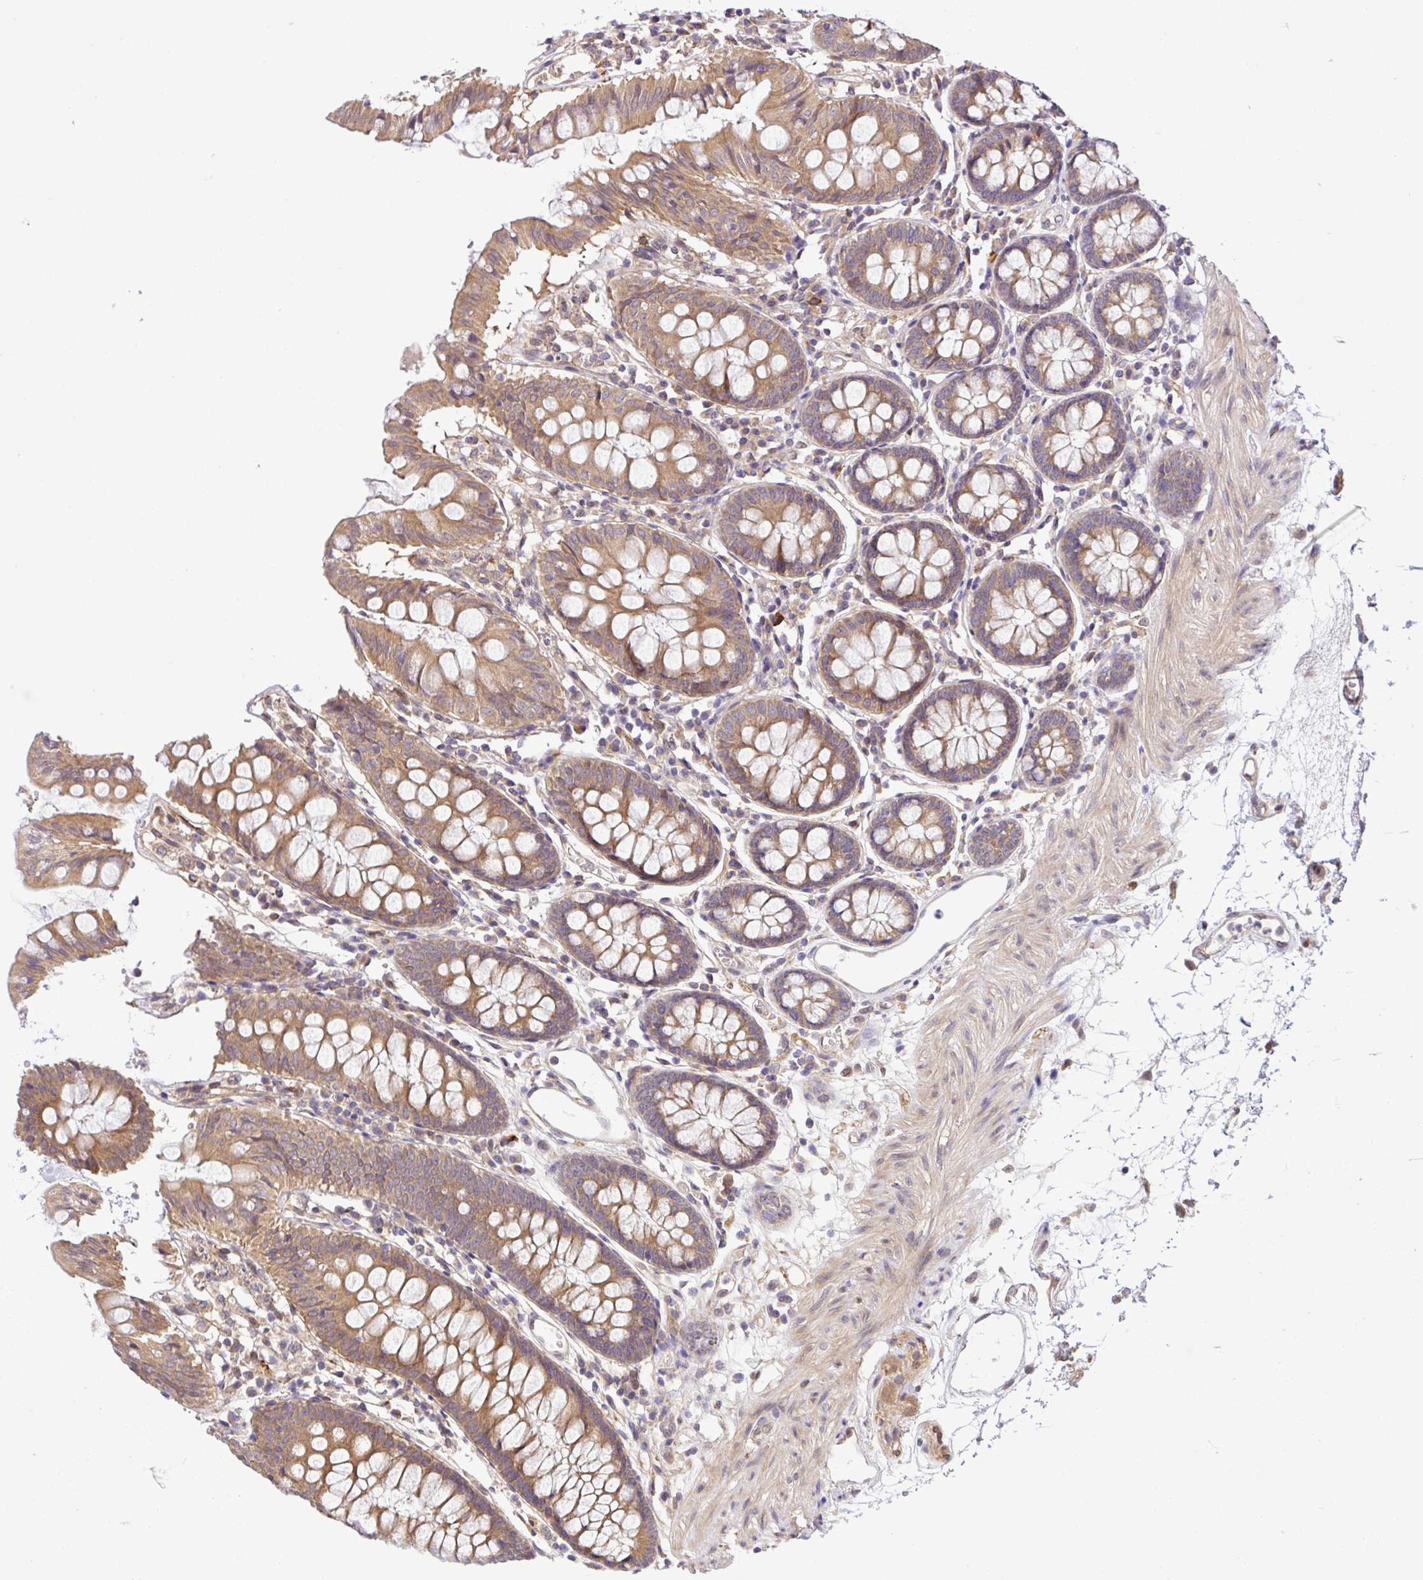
{"staining": {"intensity": "weak", "quantity": ">75%", "location": "cytoplasmic/membranous"}, "tissue": "colon", "cell_type": "Endothelial cells", "image_type": "normal", "snomed": [{"axis": "morphology", "description": "Normal tissue, NOS"}, {"axis": "topography", "description": "Colon"}], "caption": "This is a photomicrograph of immunohistochemistry staining of unremarkable colon, which shows weak positivity in the cytoplasmic/membranous of endothelial cells.", "gene": "UBE4A", "patient": {"sex": "female", "age": 84}}